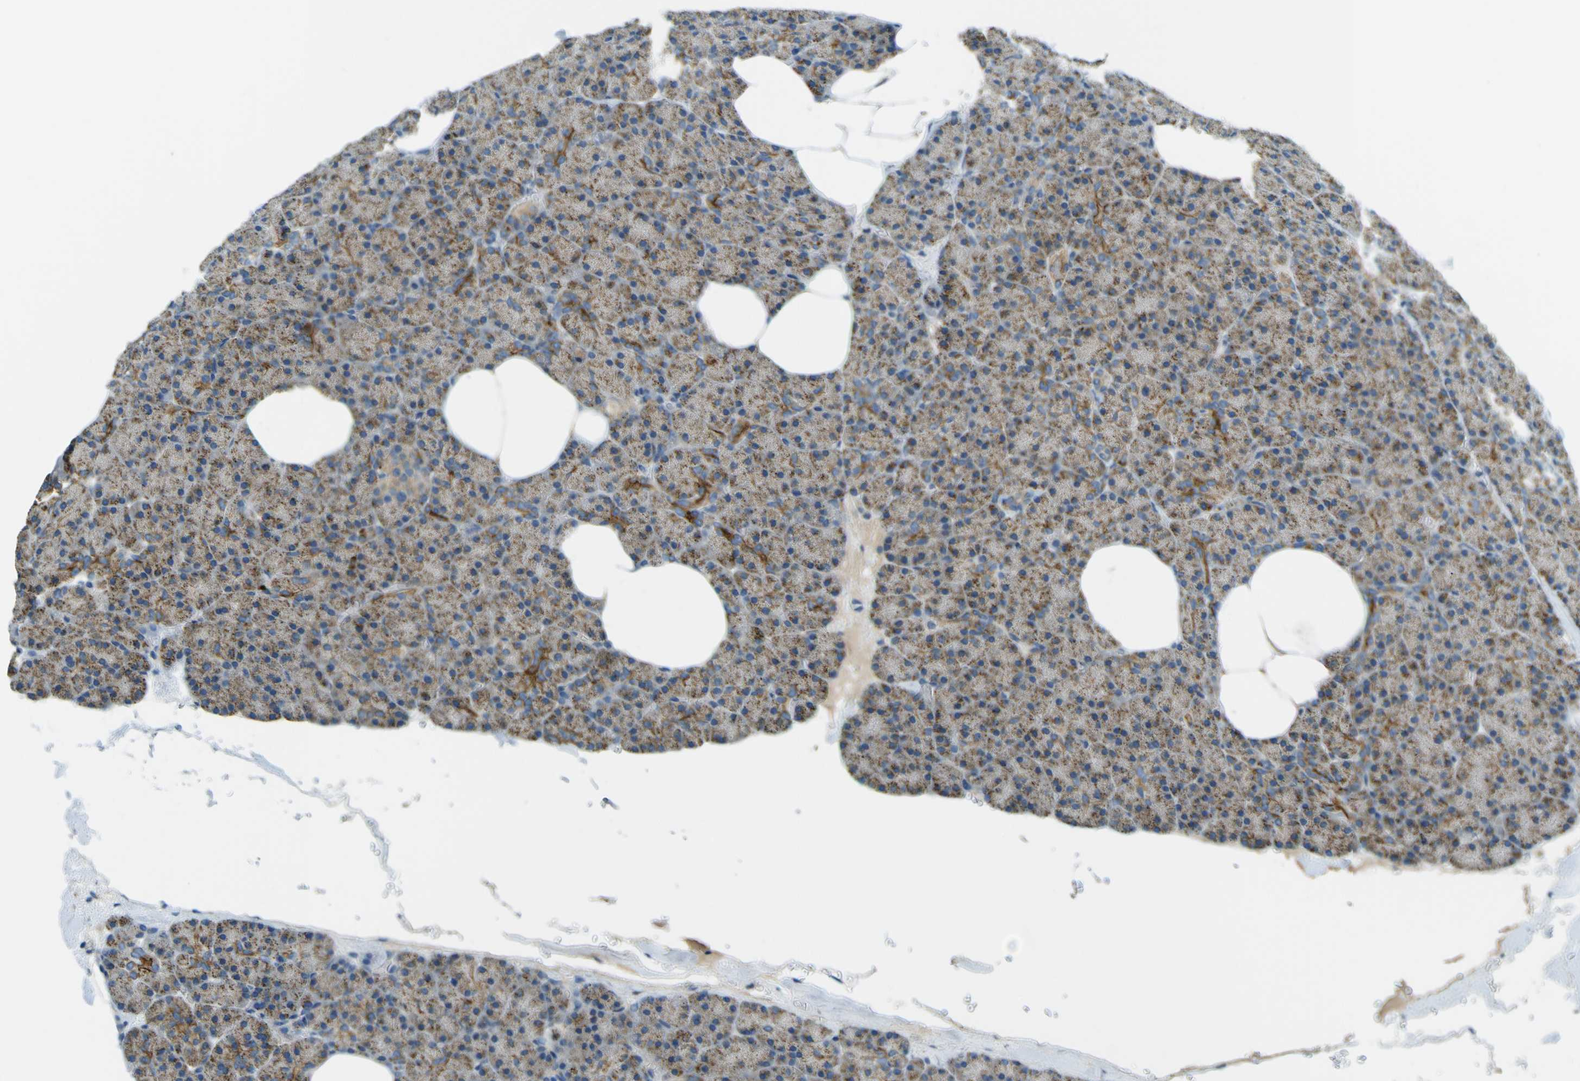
{"staining": {"intensity": "moderate", "quantity": ">75%", "location": "cytoplasmic/membranous"}, "tissue": "pancreas", "cell_type": "Exocrine glandular cells", "image_type": "normal", "snomed": [{"axis": "morphology", "description": "Normal tissue, NOS"}, {"axis": "topography", "description": "Pancreas"}], "caption": "The photomicrograph demonstrates staining of normal pancreas, revealing moderate cytoplasmic/membranous protein expression (brown color) within exocrine glandular cells. The protein is shown in brown color, while the nuclei are stained blue.", "gene": "FKTN", "patient": {"sex": "female", "age": 35}}